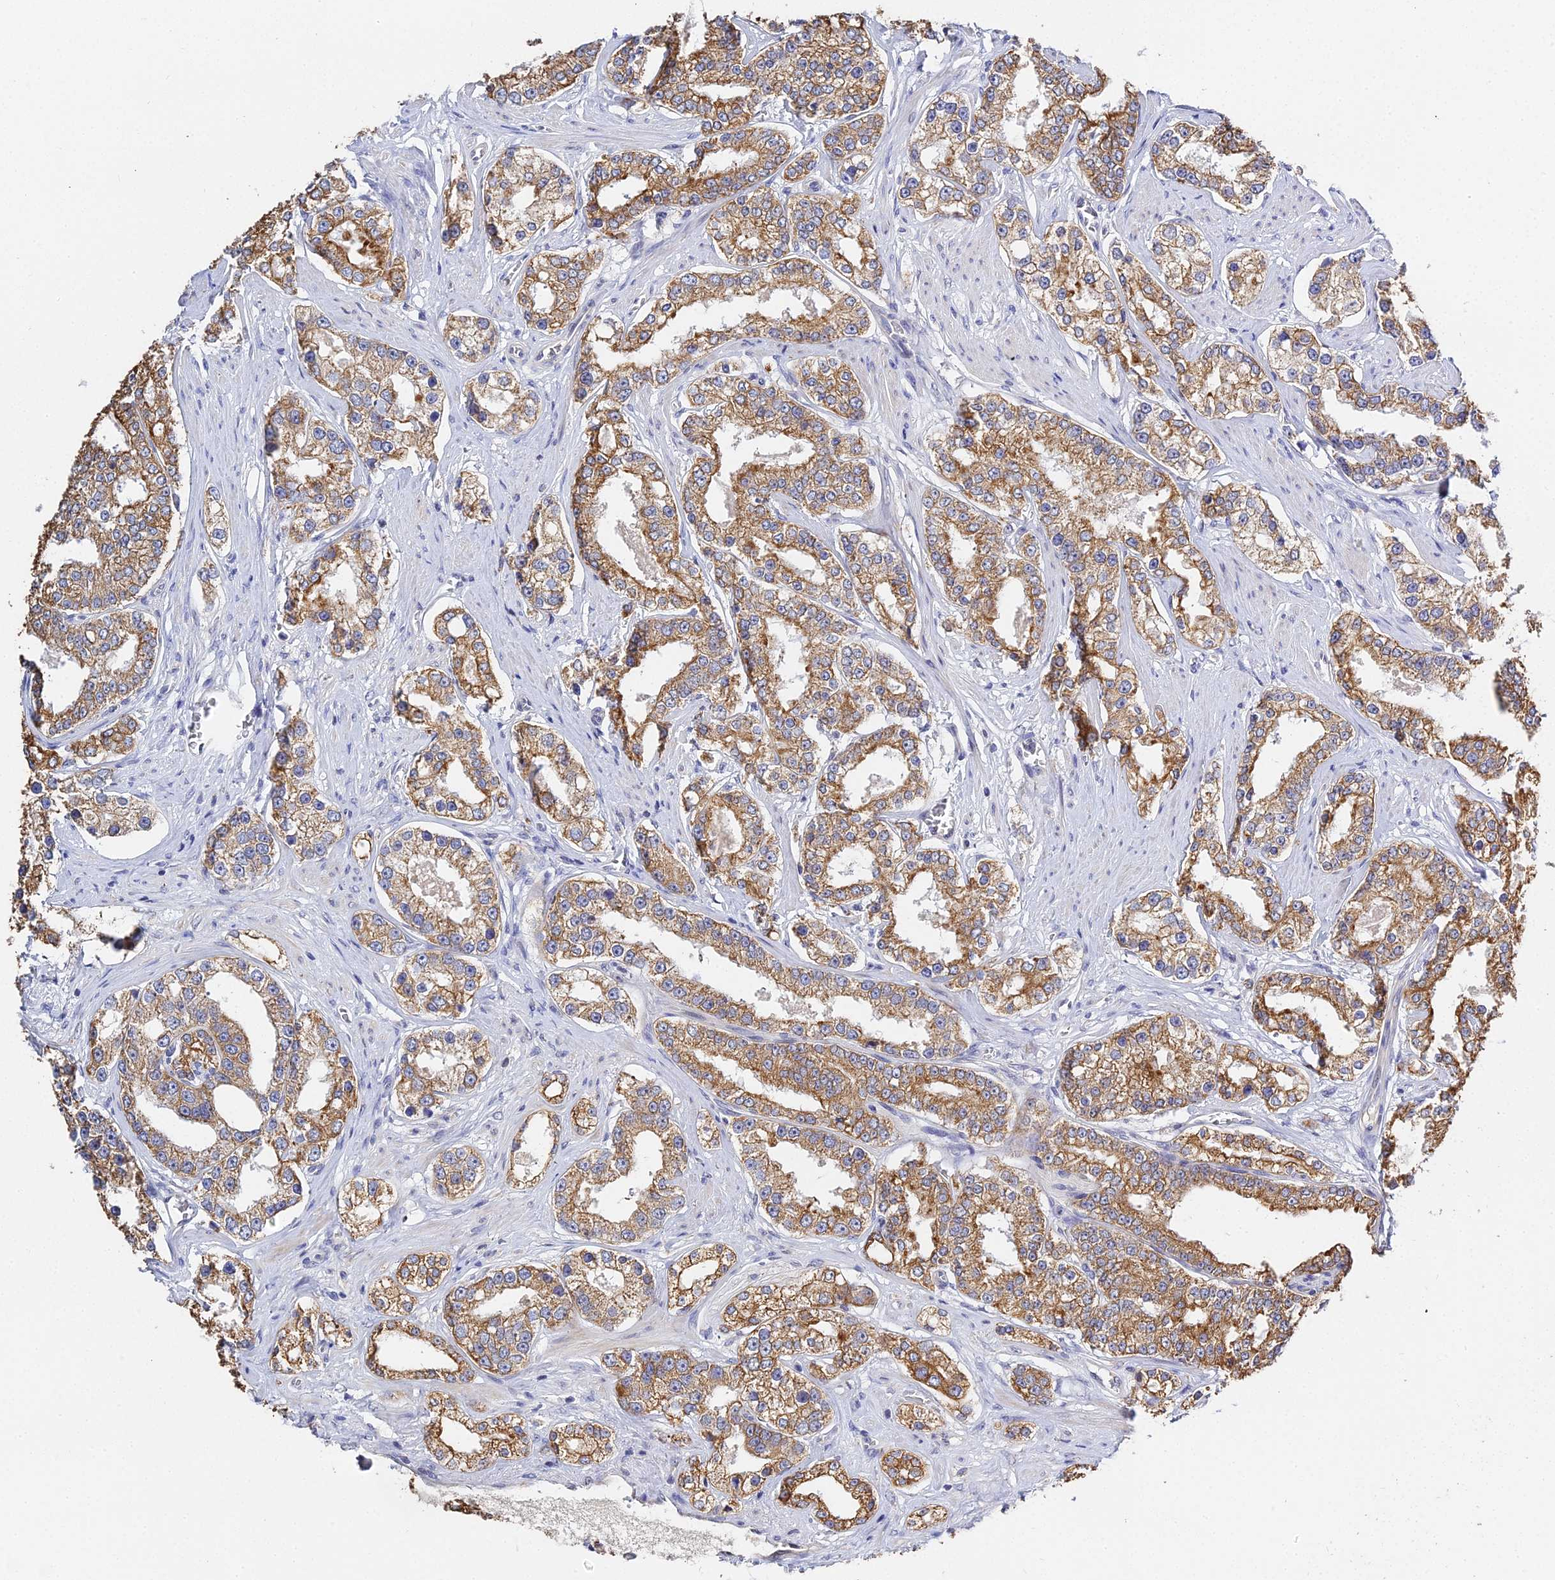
{"staining": {"intensity": "moderate", "quantity": ">75%", "location": "cytoplasmic/membranous"}, "tissue": "prostate cancer", "cell_type": "Tumor cells", "image_type": "cancer", "snomed": [{"axis": "morphology", "description": "Normal tissue, NOS"}, {"axis": "morphology", "description": "Adenocarcinoma, High grade"}, {"axis": "topography", "description": "Prostate"}], "caption": "This is a histology image of immunohistochemistry staining of prostate cancer, which shows moderate positivity in the cytoplasmic/membranous of tumor cells.", "gene": "ZXDA", "patient": {"sex": "male", "age": 83}}